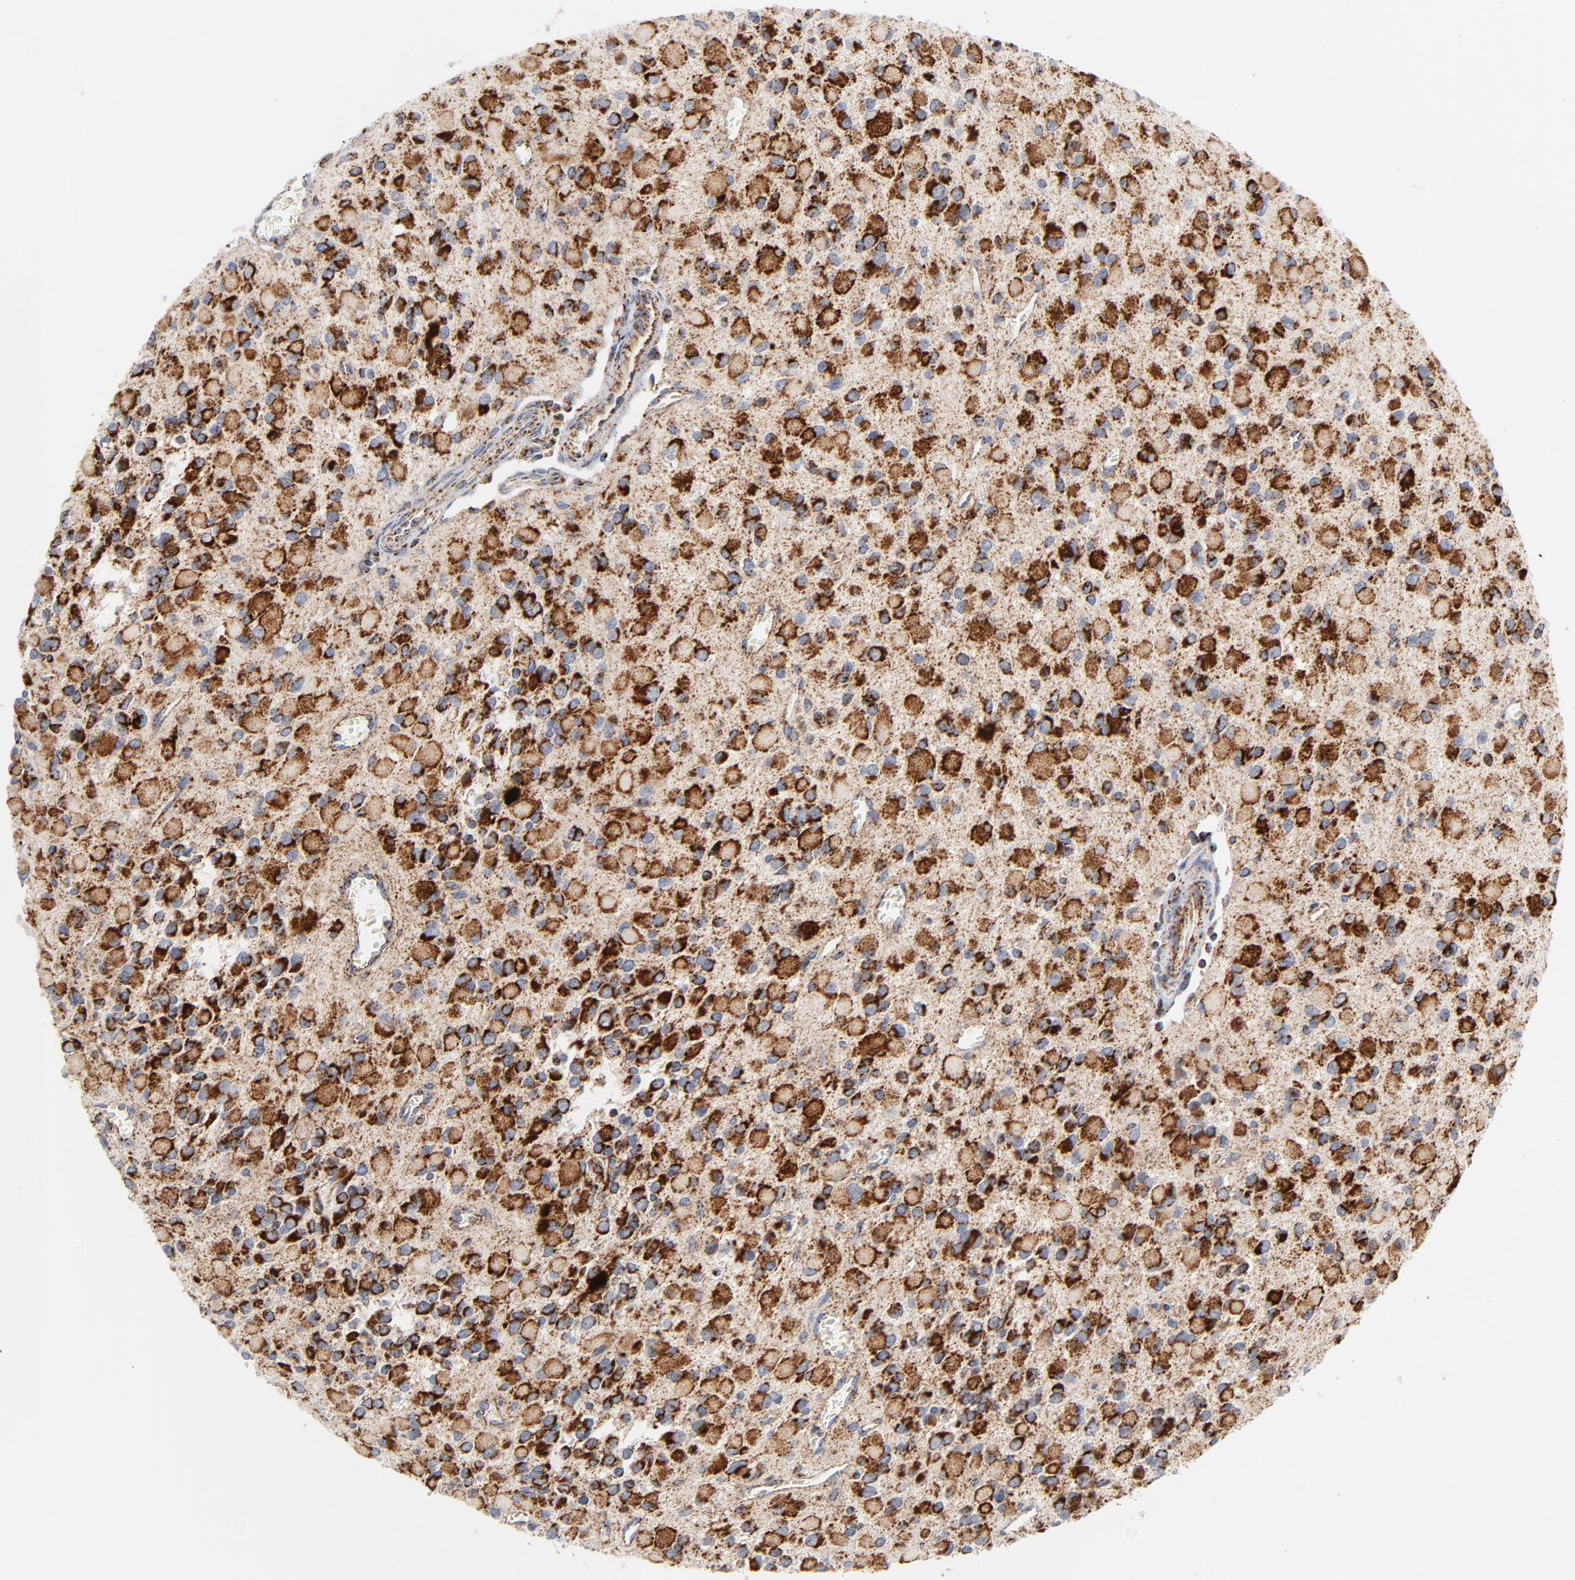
{"staining": {"intensity": "strong", "quantity": ">75%", "location": "cytoplasmic/membranous"}, "tissue": "glioma", "cell_type": "Tumor cells", "image_type": "cancer", "snomed": [{"axis": "morphology", "description": "Glioma, malignant, Low grade"}, {"axis": "topography", "description": "Brain"}], "caption": "About >75% of tumor cells in human glioma reveal strong cytoplasmic/membranous protein staining as visualized by brown immunohistochemical staining.", "gene": "DIABLO", "patient": {"sex": "male", "age": 42}}